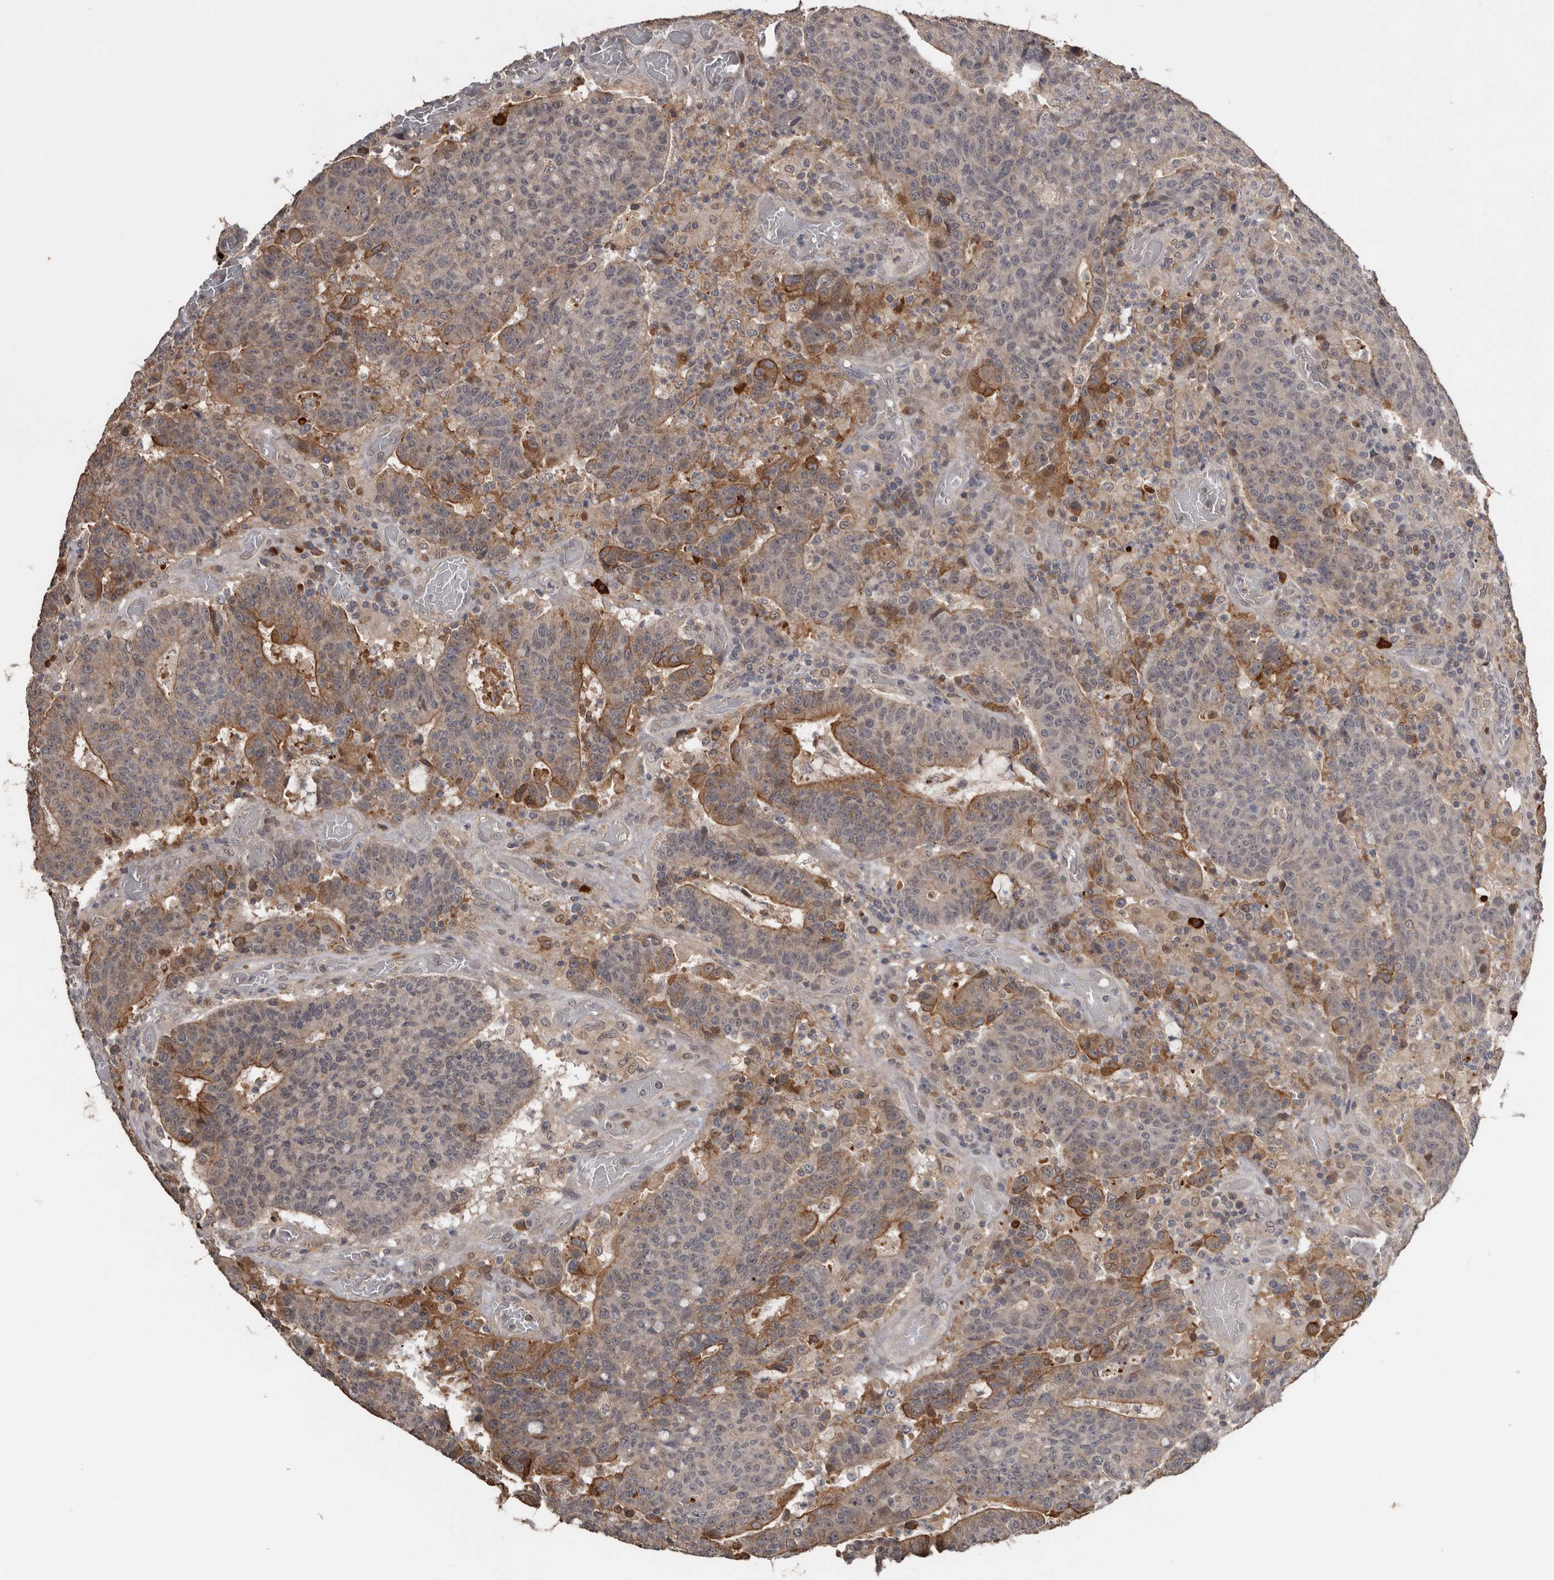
{"staining": {"intensity": "moderate", "quantity": "<25%", "location": "cytoplasmic/membranous"}, "tissue": "colorectal cancer", "cell_type": "Tumor cells", "image_type": "cancer", "snomed": [{"axis": "morphology", "description": "Adenocarcinoma, NOS"}, {"axis": "topography", "description": "Colon"}], "caption": "Colorectal cancer stained with a brown dye exhibits moderate cytoplasmic/membranous positive staining in approximately <25% of tumor cells.", "gene": "NMUR1", "patient": {"sex": "female", "age": 75}}